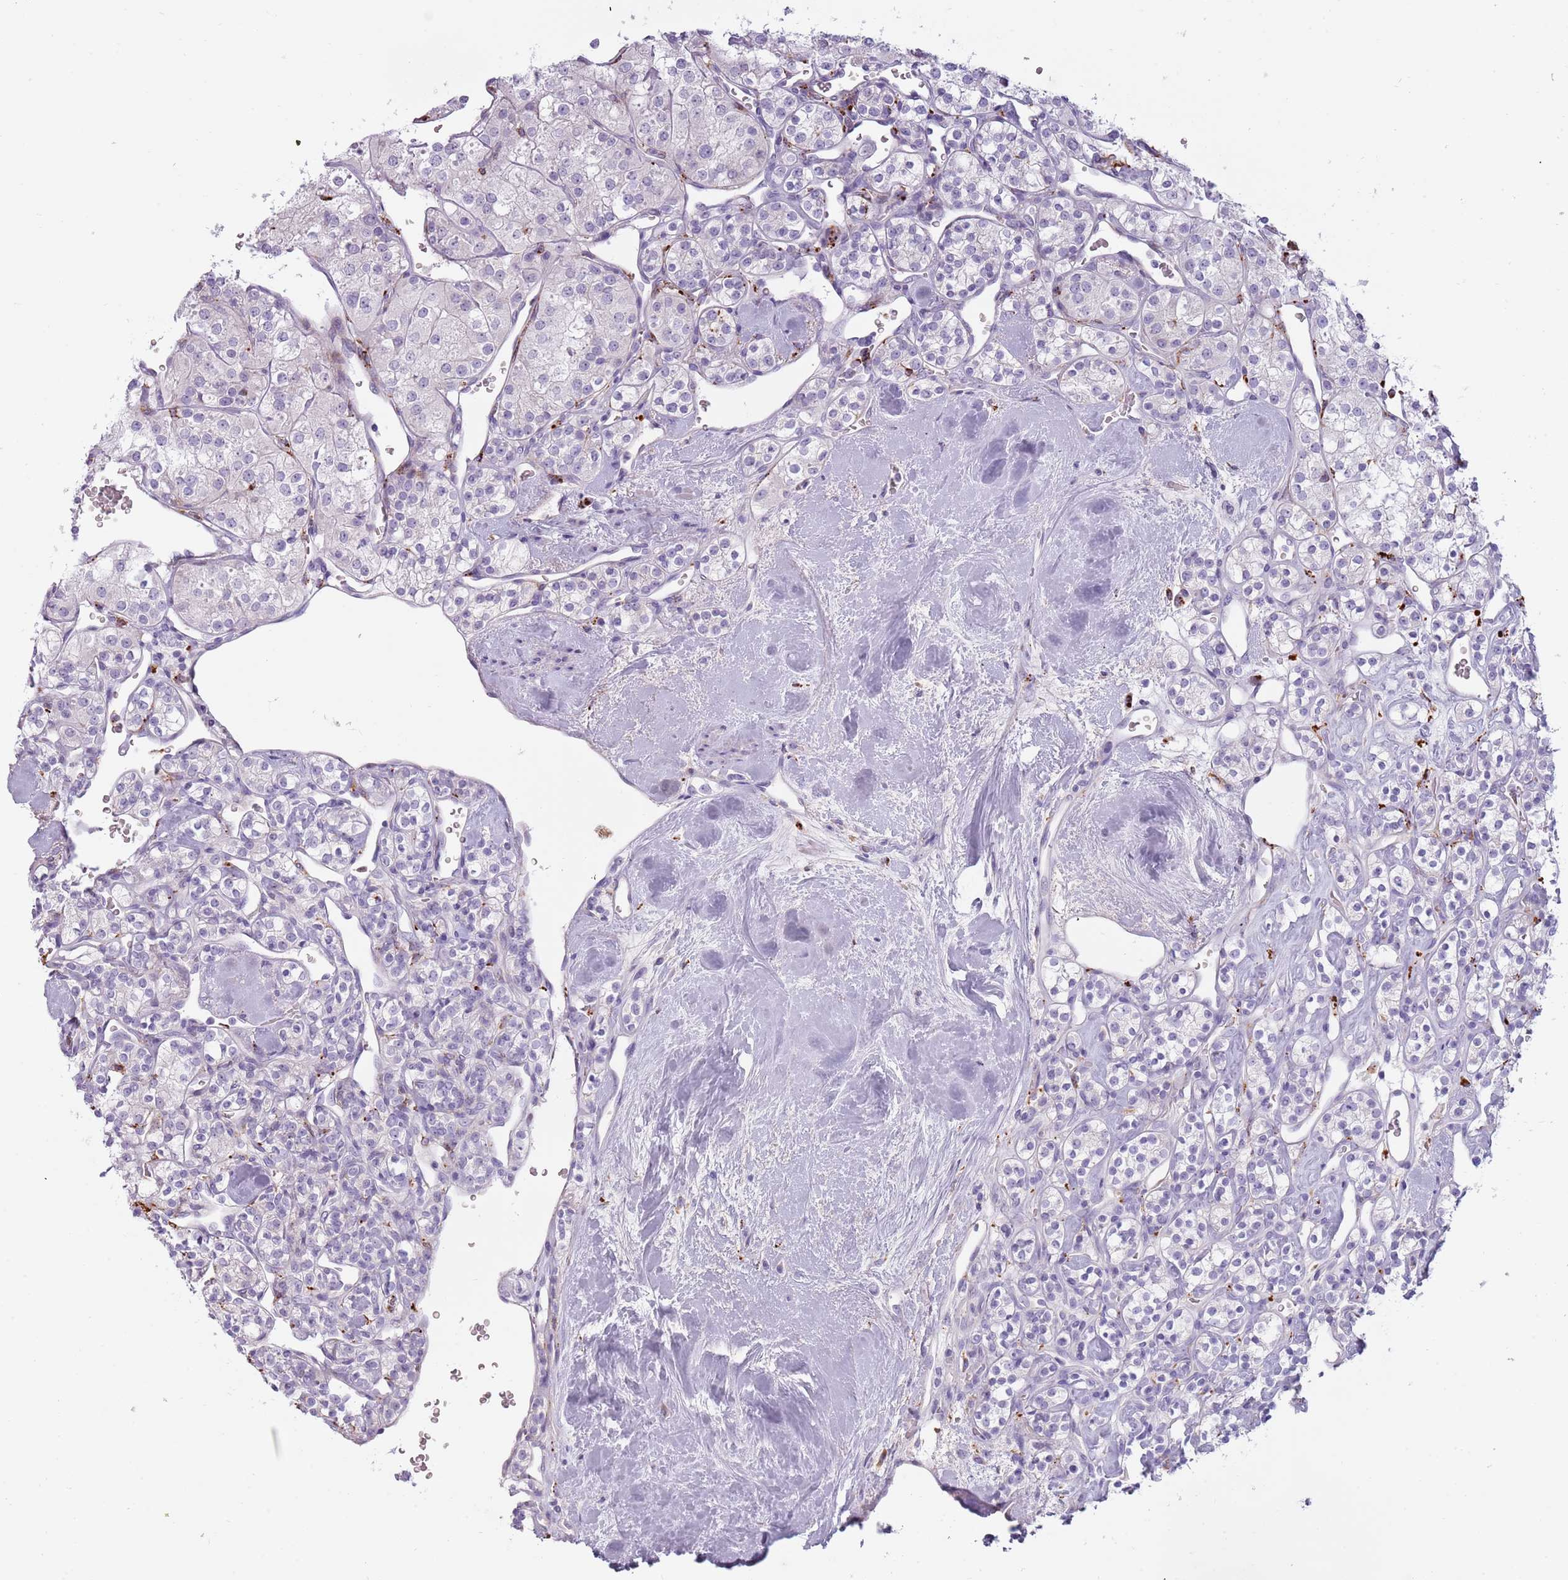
{"staining": {"intensity": "negative", "quantity": "none", "location": "none"}, "tissue": "renal cancer", "cell_type": "Tumor cells", "image_type": "cancer", "snomed": [{"axis": "morphology", "description": "Adenocarcinoma, NOS"}, {"axis": "topography", "description": "Kidney"}], "caption": "DAB immunohistochemical staining of renal cancer (adenocarcinoma) displays no significant positivity in tumor cells.", "gene": "NWD2", "patient": {"sex": "male", "age": 77}}